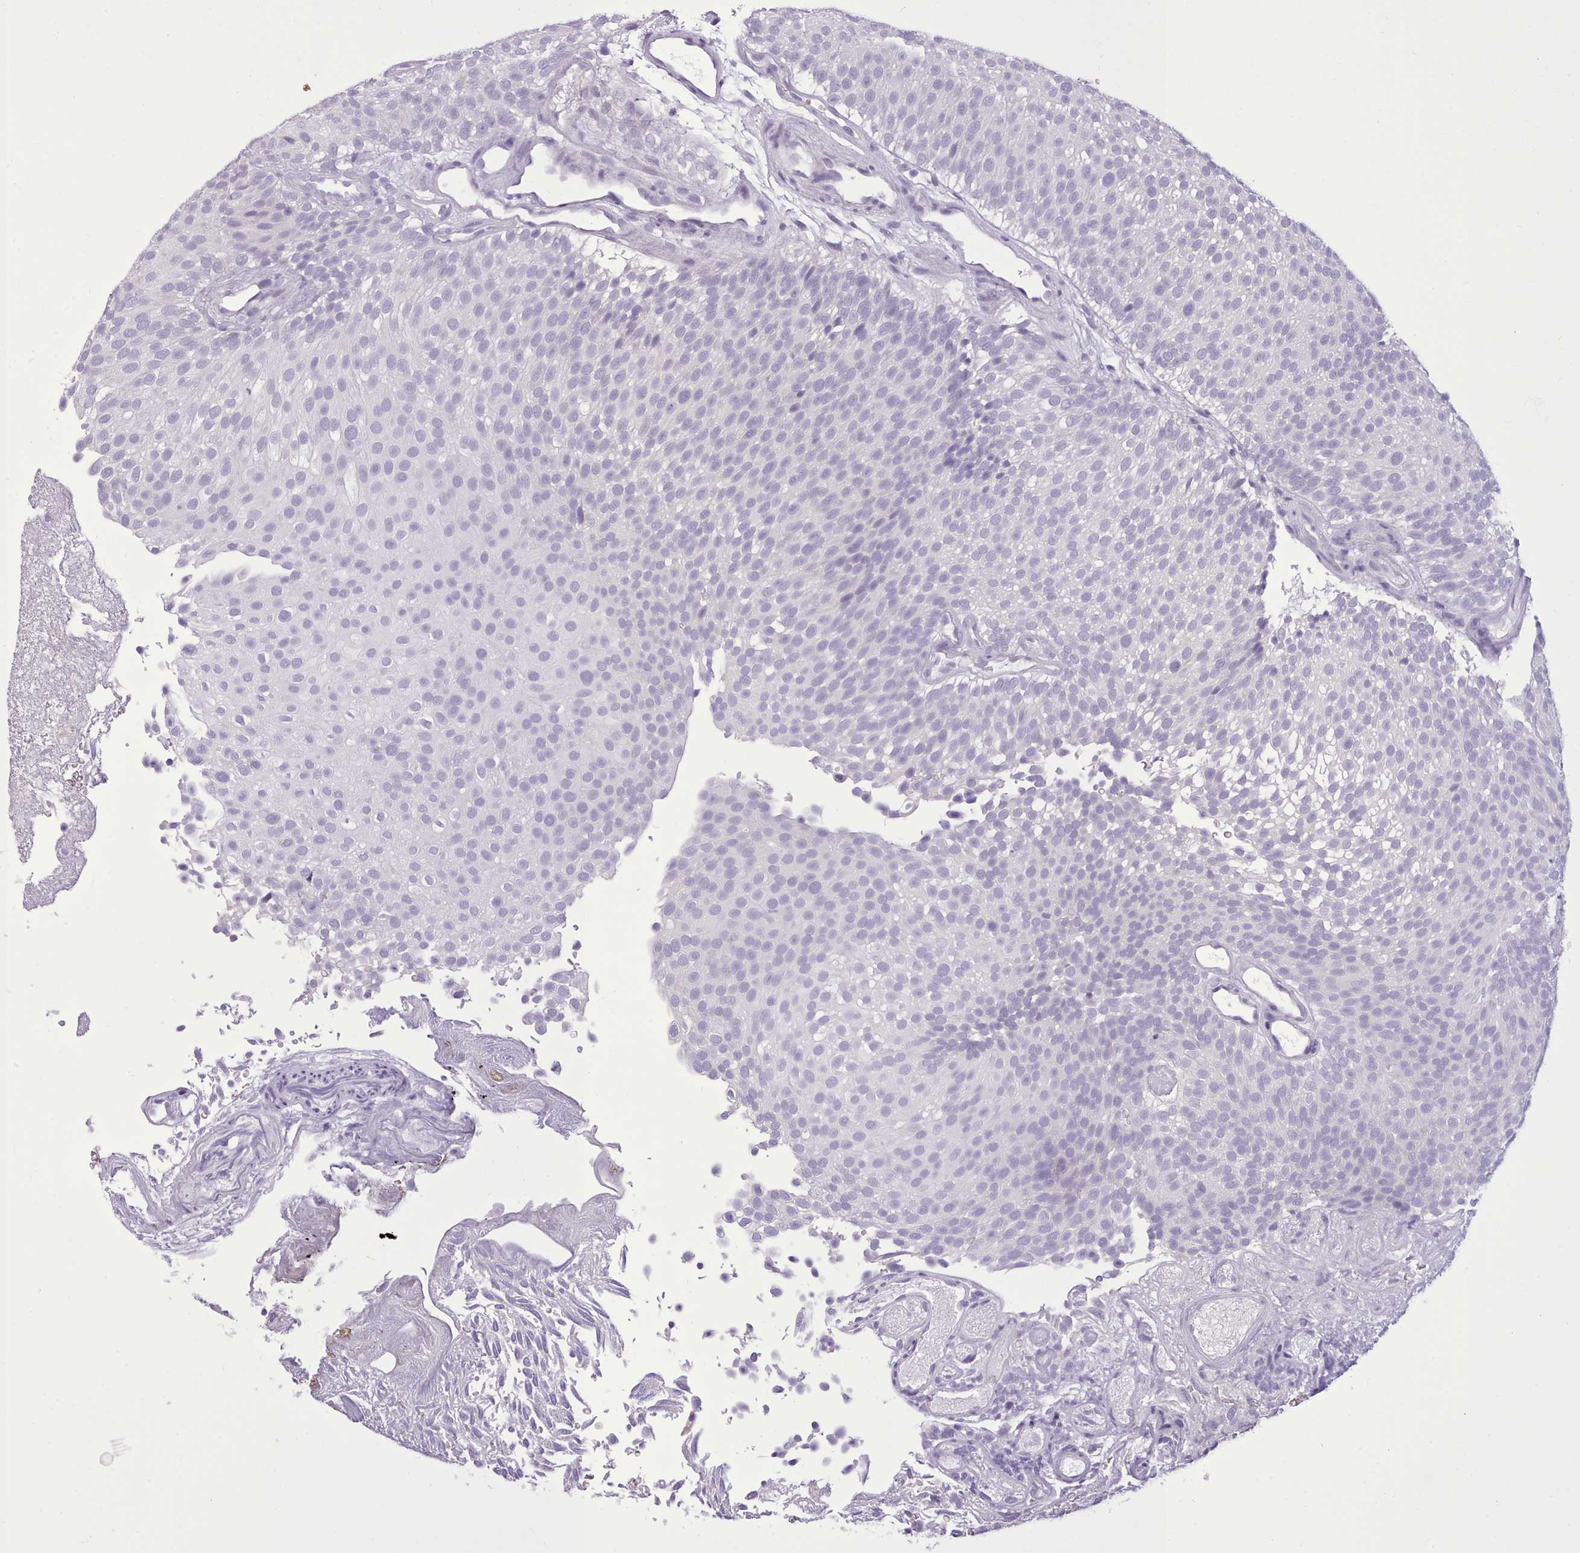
{"staining": {"intensity": "negative", "quantity": "none", "location": "none"}, "tissue": "urothelial cancer", "cell_type": "Tumor cells", "image_type": "cancer", "snomed": [{"axis": "morphology", "description": "Urothelial carcinoma, Low grade"}, {"axis": "topography", "description": "Urinary bladder"}], "caption": "High magnification brightfield microscopy of urothelial cancer stained with DAB (3,3'-diaminobenzidine) (brown) and counterstained with hematoxylin (blue): tumor cells show no significant expression.", "gene": "FBXO48", "patient": {"sex": "male", "age": 78}}